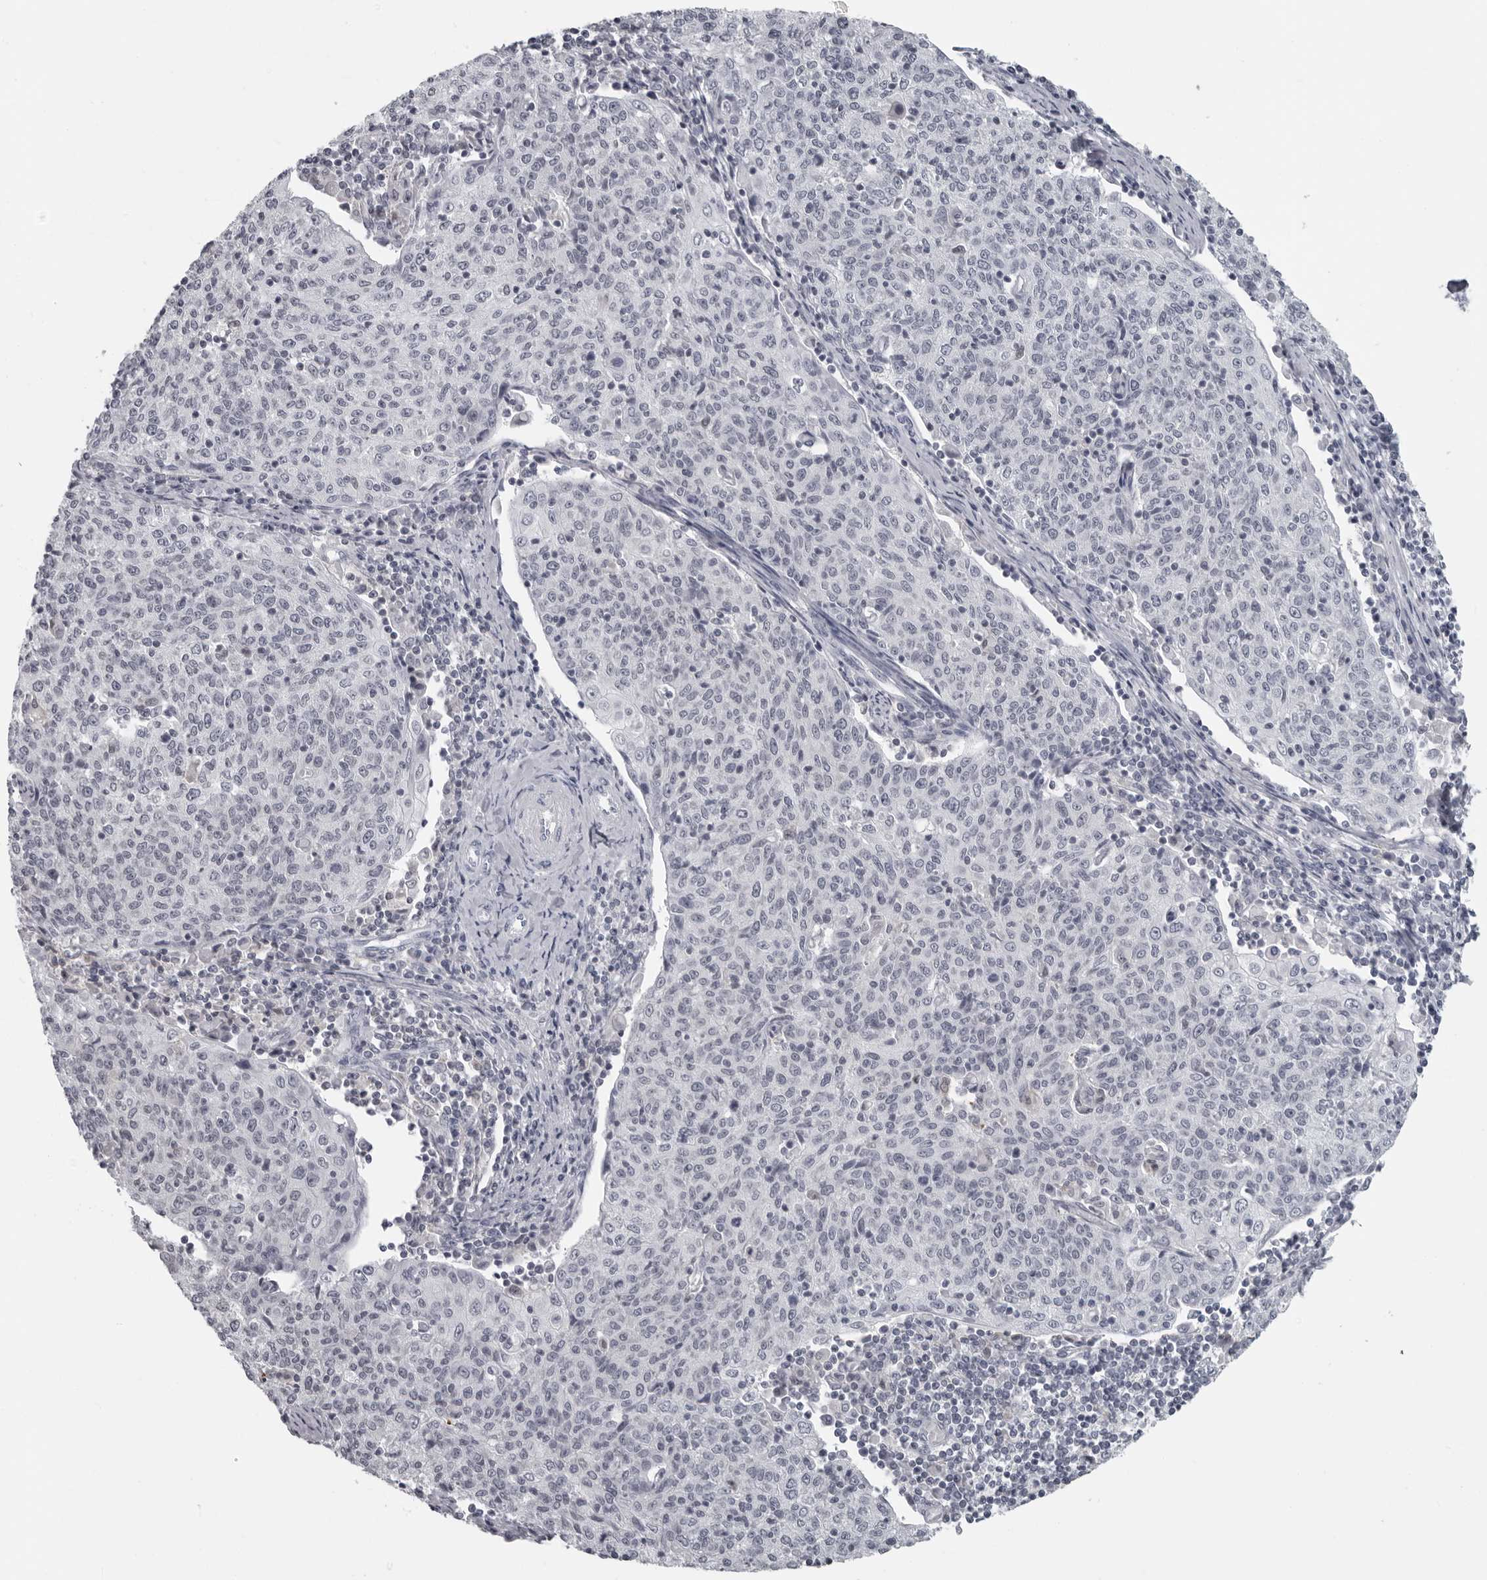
{"staining": {"intensity": "negative", "quantity": "none", "location": "none"}, "tissue": "cervical cancer", "cell_type": "Tumor cells", "image_type": "cancer", "snomed": [{"axis": "morphology", "description": "Squamous cell carcinoma, NOS"}, {"axis": "topography", "description": "Cervix"}], "caption": "Immunohistochemical staining of human cervical cancer exhibits no significant staining in tumor cells.", "gene": "LZIC", "patient": {"sex": "female", "age": 48}}